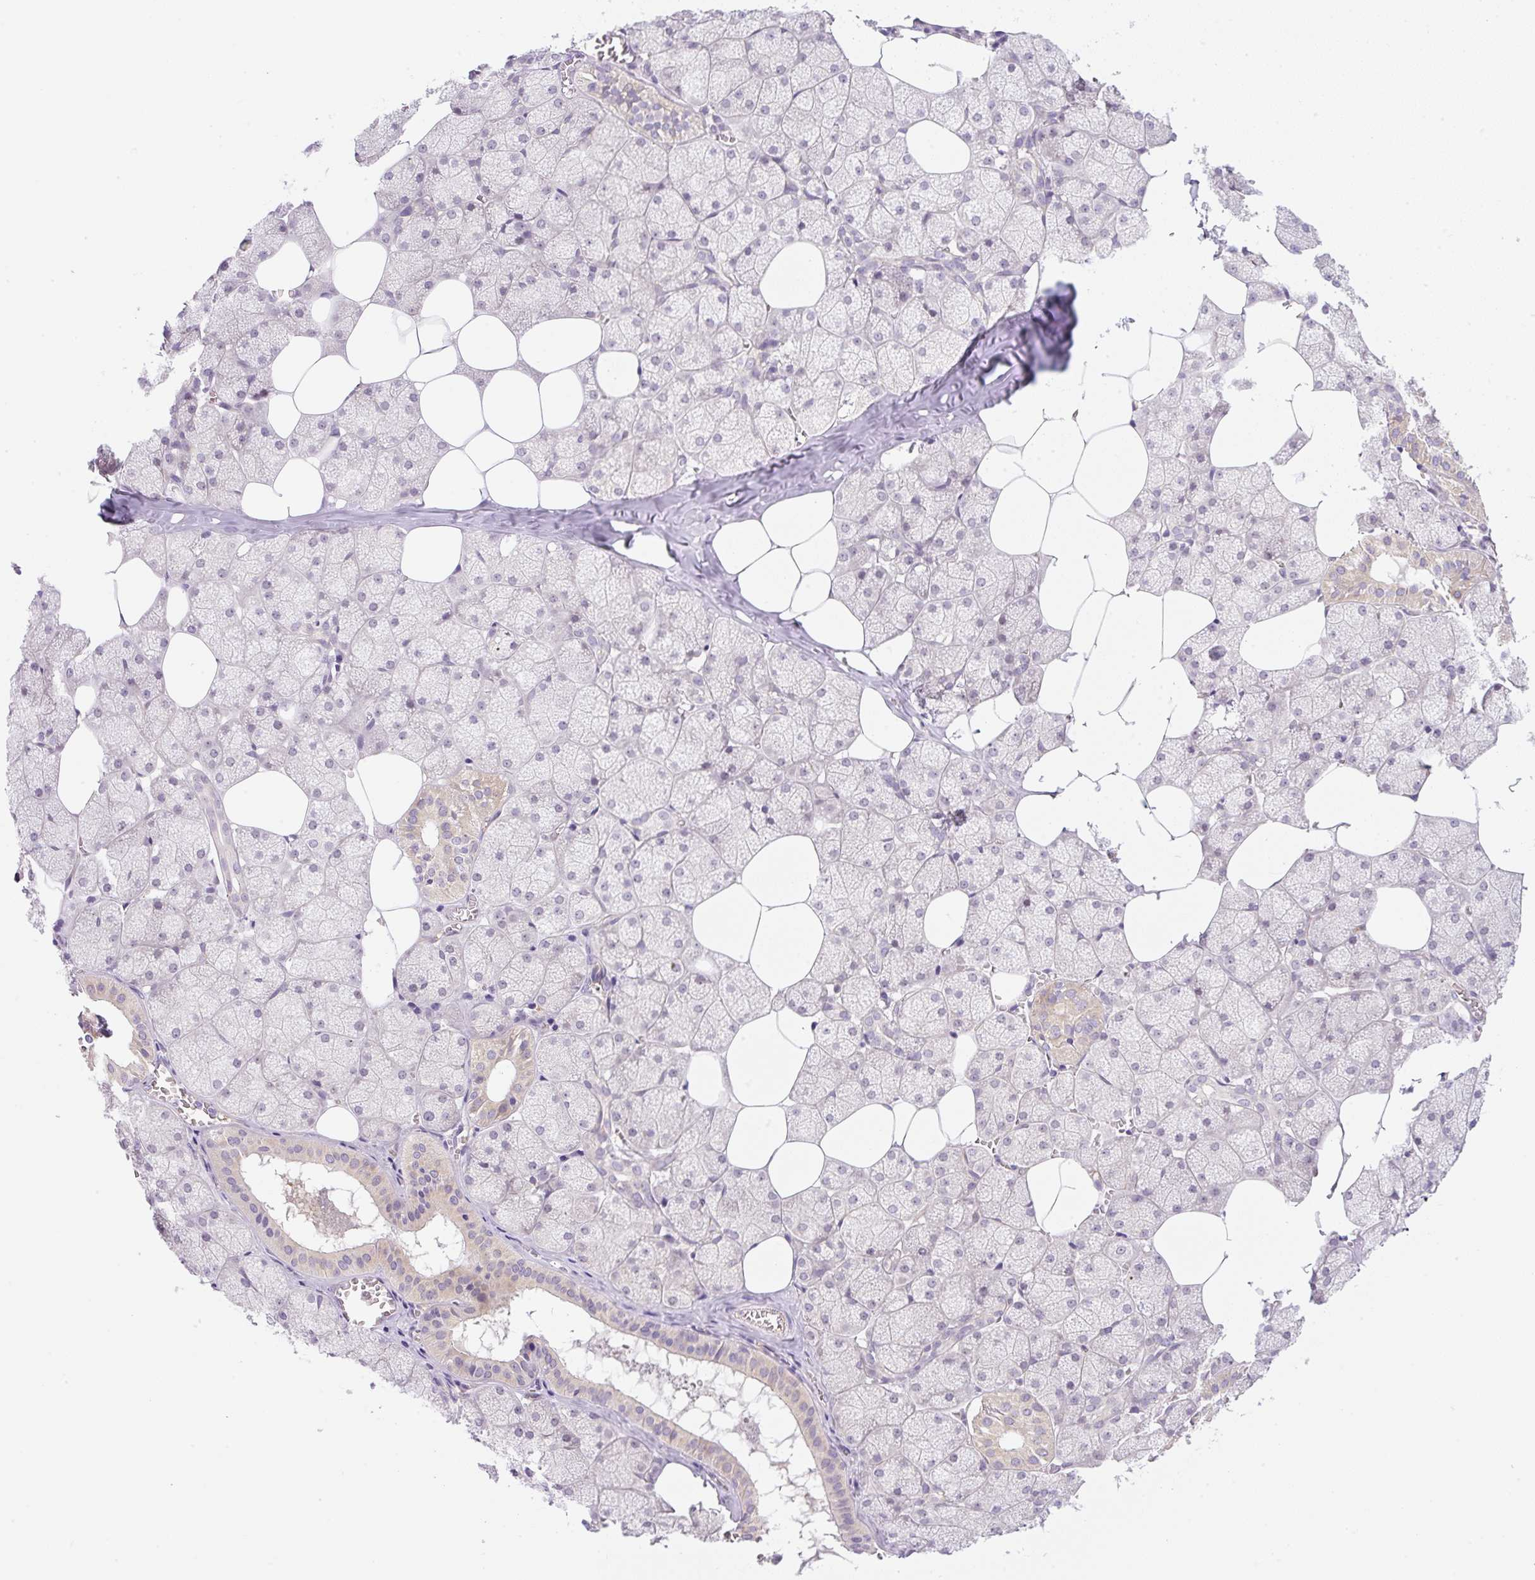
{"staining": {"intensity": "moderate", "quantity": "<25%", "location": "cytoplasmic/membranous"}, "tissue": "salivary gland", "cell_type": "Glandular cells", "image_type": "normal", "snomed": [{"axis": "morphology", "description": "Normal tissue, NOS"}, {"axis": "topography", "description": "Salivary gland"}, {"axis": "topography", "description": "Peripheral nerve tissue"}], "caption": "Immunohistochemical staining of benign human salivary gland shows moderate cytoplasmic/membranous protein positivity in about <25% of glandular cells. (DAB (3,3'-diaminobenzidine) IHC, brown staining for protein, blue staining for nuclei).", "gene": "OMA1", "patient": {"sex": "male", "age": 38}}